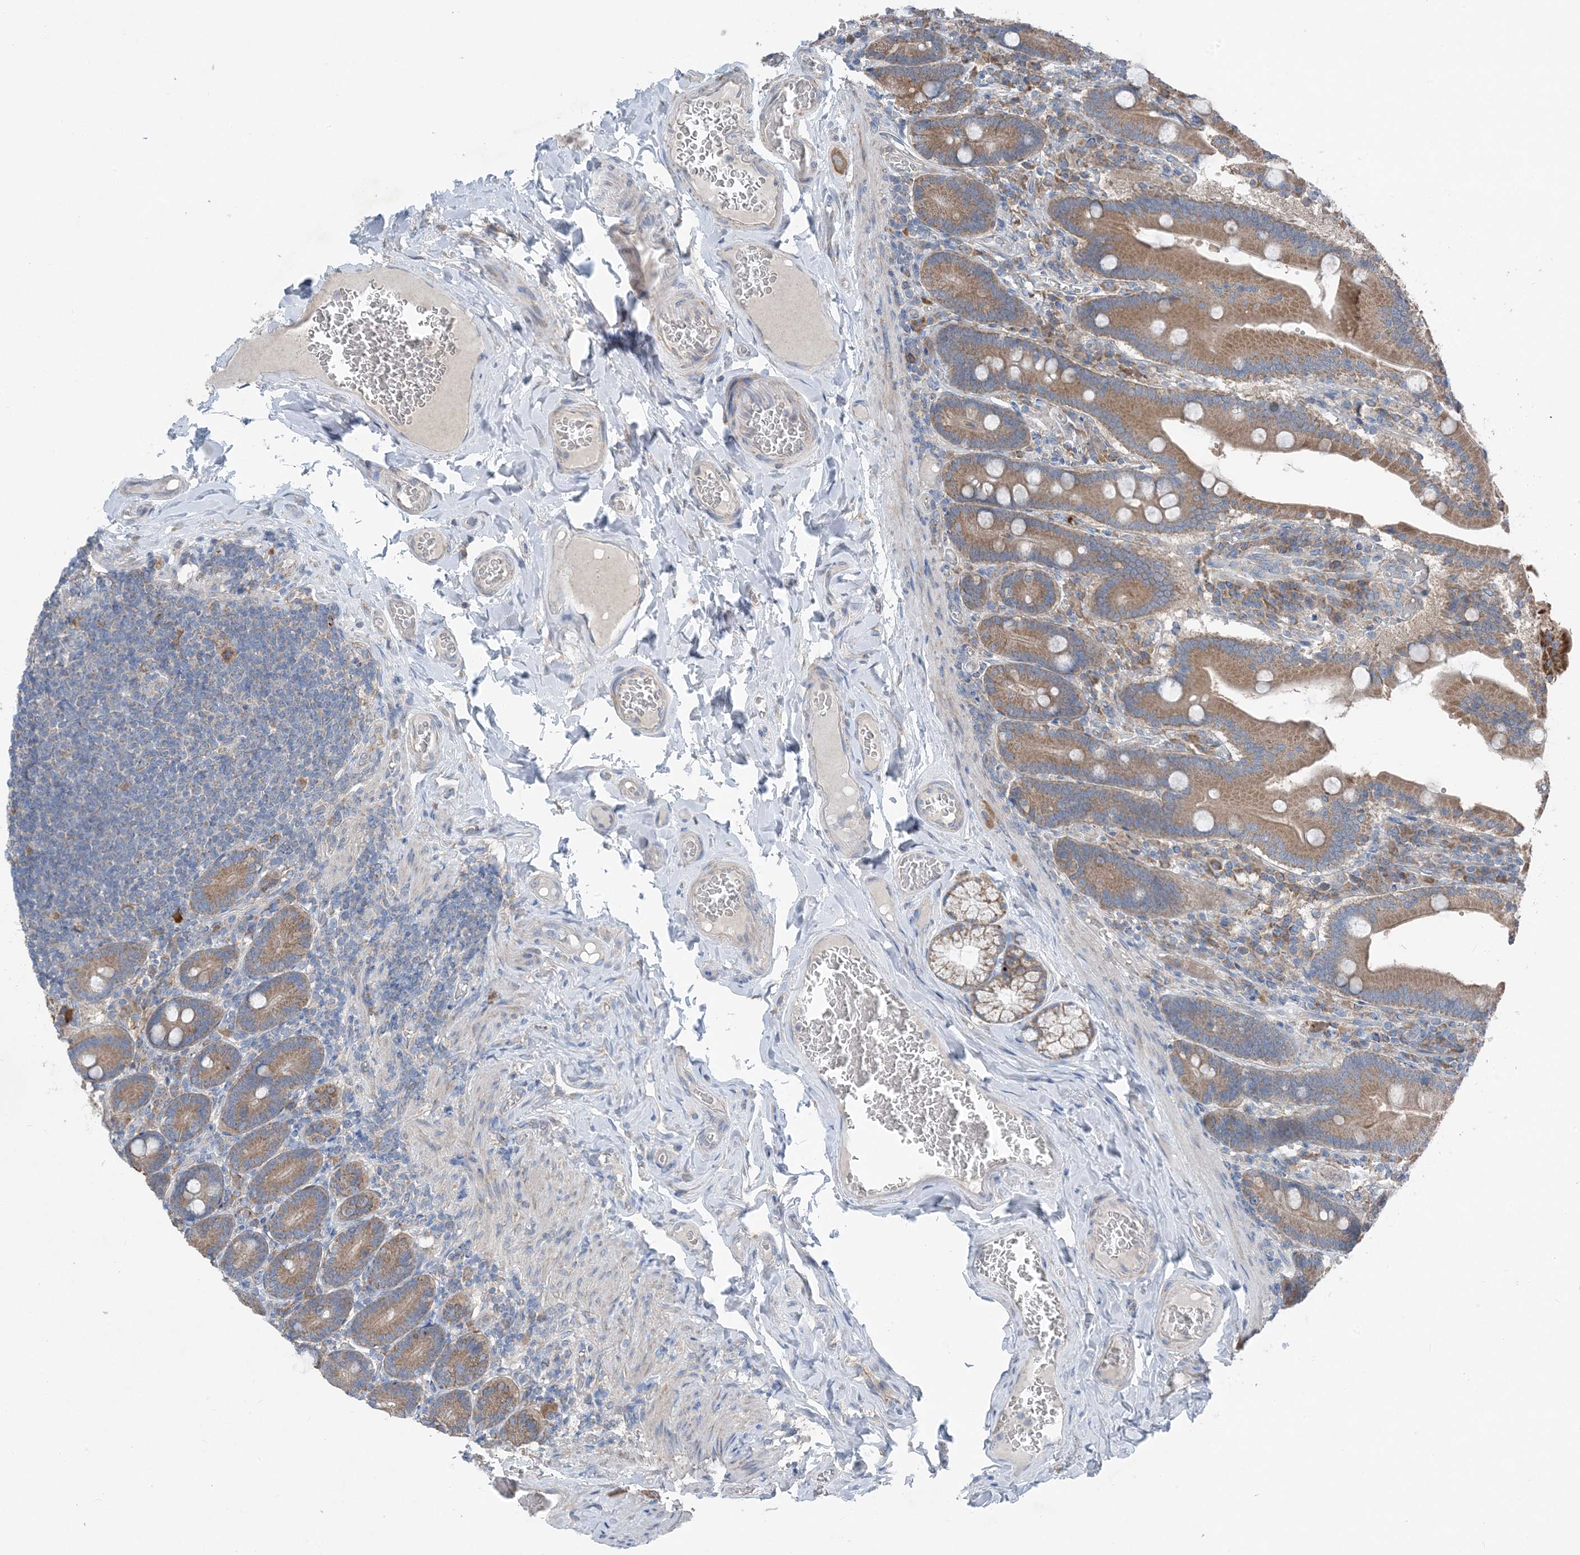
{"staining": {"intensity": "moderate", "quantity": ">75%", "location": "cytoplasmic/membranous"}, "tissue": "duodenum", "cell_type": "Glandular cells", "image_type": "normal", "snomed": [{"axis": "morphology", "description": "Normal tissue, NOS"}, {"axis": "topography", "description": "Duodenum"}], "caption": "Immunohistochemistry (DAB) staining of normal human duodenum shows moderate cytoplasmic/membranous protein staining in approximately >75% of glandular cells.", "gene": "DHX30", "patient": {"sex": "female", "age": 62}}